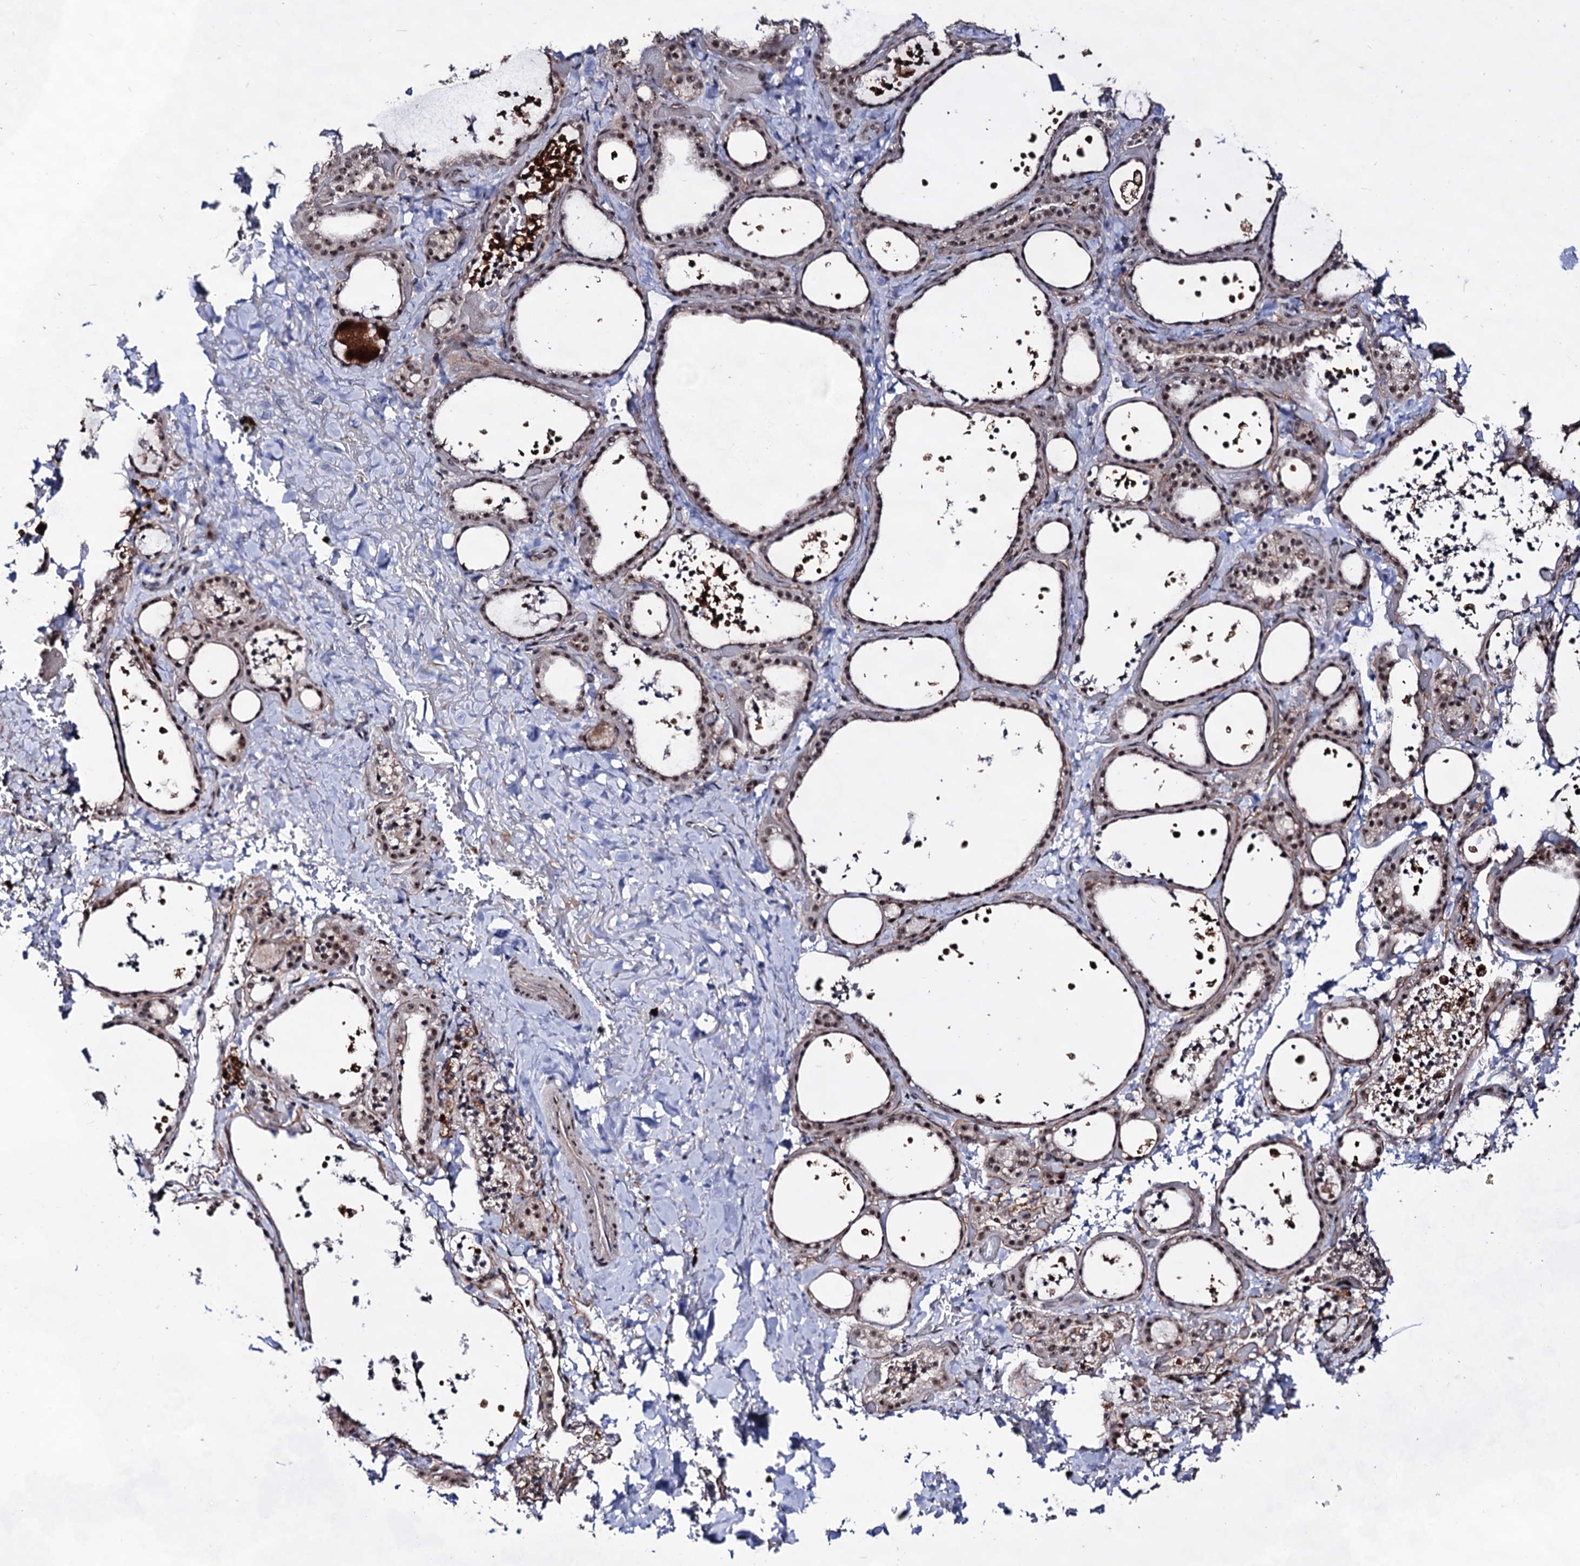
{"staining": {"intensity": "moderate", "quantity": ">75%", "location": "nuclear"}, "tissue": "thyroid gland", "cell_type": "Glandular cells", "image_type": "normal", "snomed": [{"axis": "morphology", "description": "Normal tissue, NOS"}, {"axis": "topography", "description": "Thyroid gland"}], "caption": "Glandular cells show medium levels of moderate nuclear staining in about >75% of cells in unremarkable thyroid gland. (brown staining indicates protein expression, while blue staining denotes nuclei).", "gene": "EXOSC10", "patient": {"sex": "female", "age": 44}}